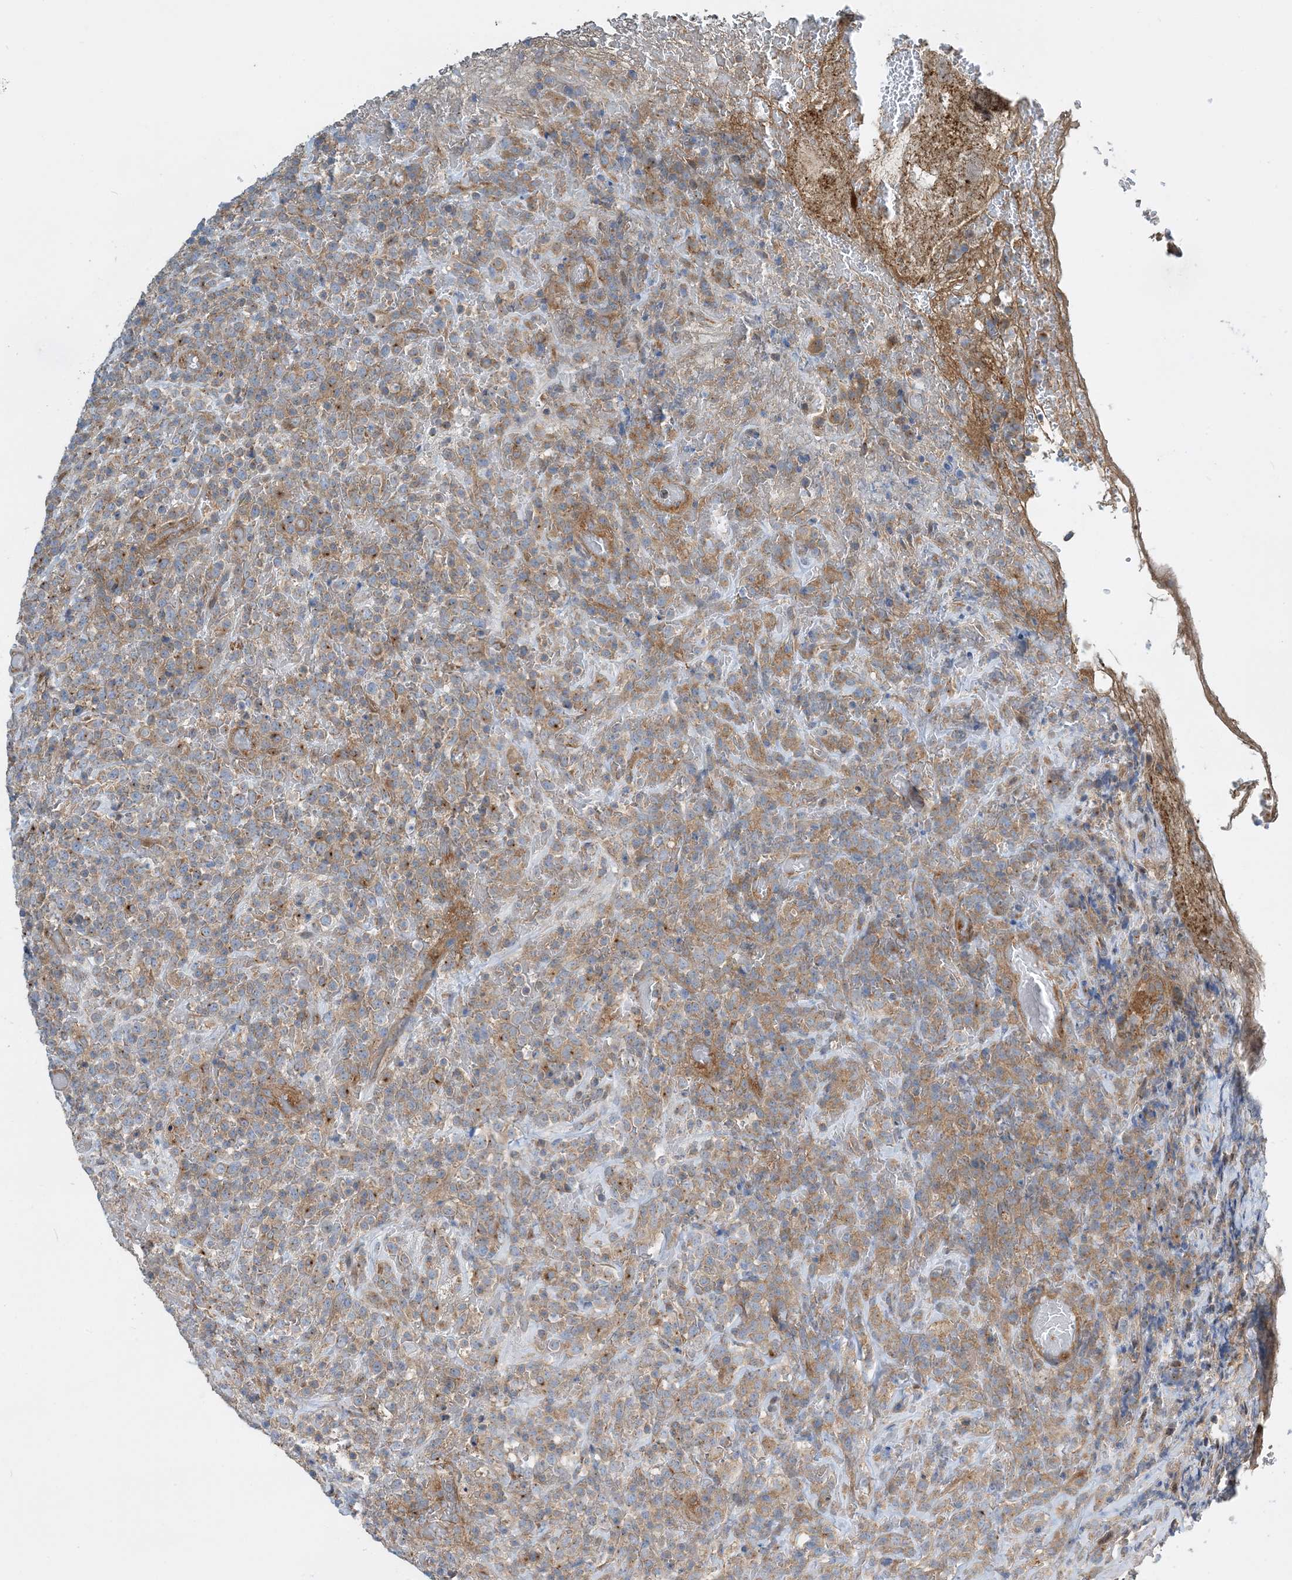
{"staining": {"intensity": "weak", "quantity": ">75%", "location": "cytoplasmic/membranous"}, "tissue": "lymphoma", "cell_type": "Tumor cells", "image_type": "cancer", "snomed": [{"axis": "morphology", "description": "Malignant lymphoma, non-Hodgkin's type, High grade"}, {"axis": "topography", "description": "Colon"}], "caption": "There is low levels of weak cytoplasmic/membranous positivity in tumor cells of lymphoma, as demonstrated by immunohistochemical staining (brown color).", "gene": "SIDT1", "patient": {"sex": "female", "age": 53}}